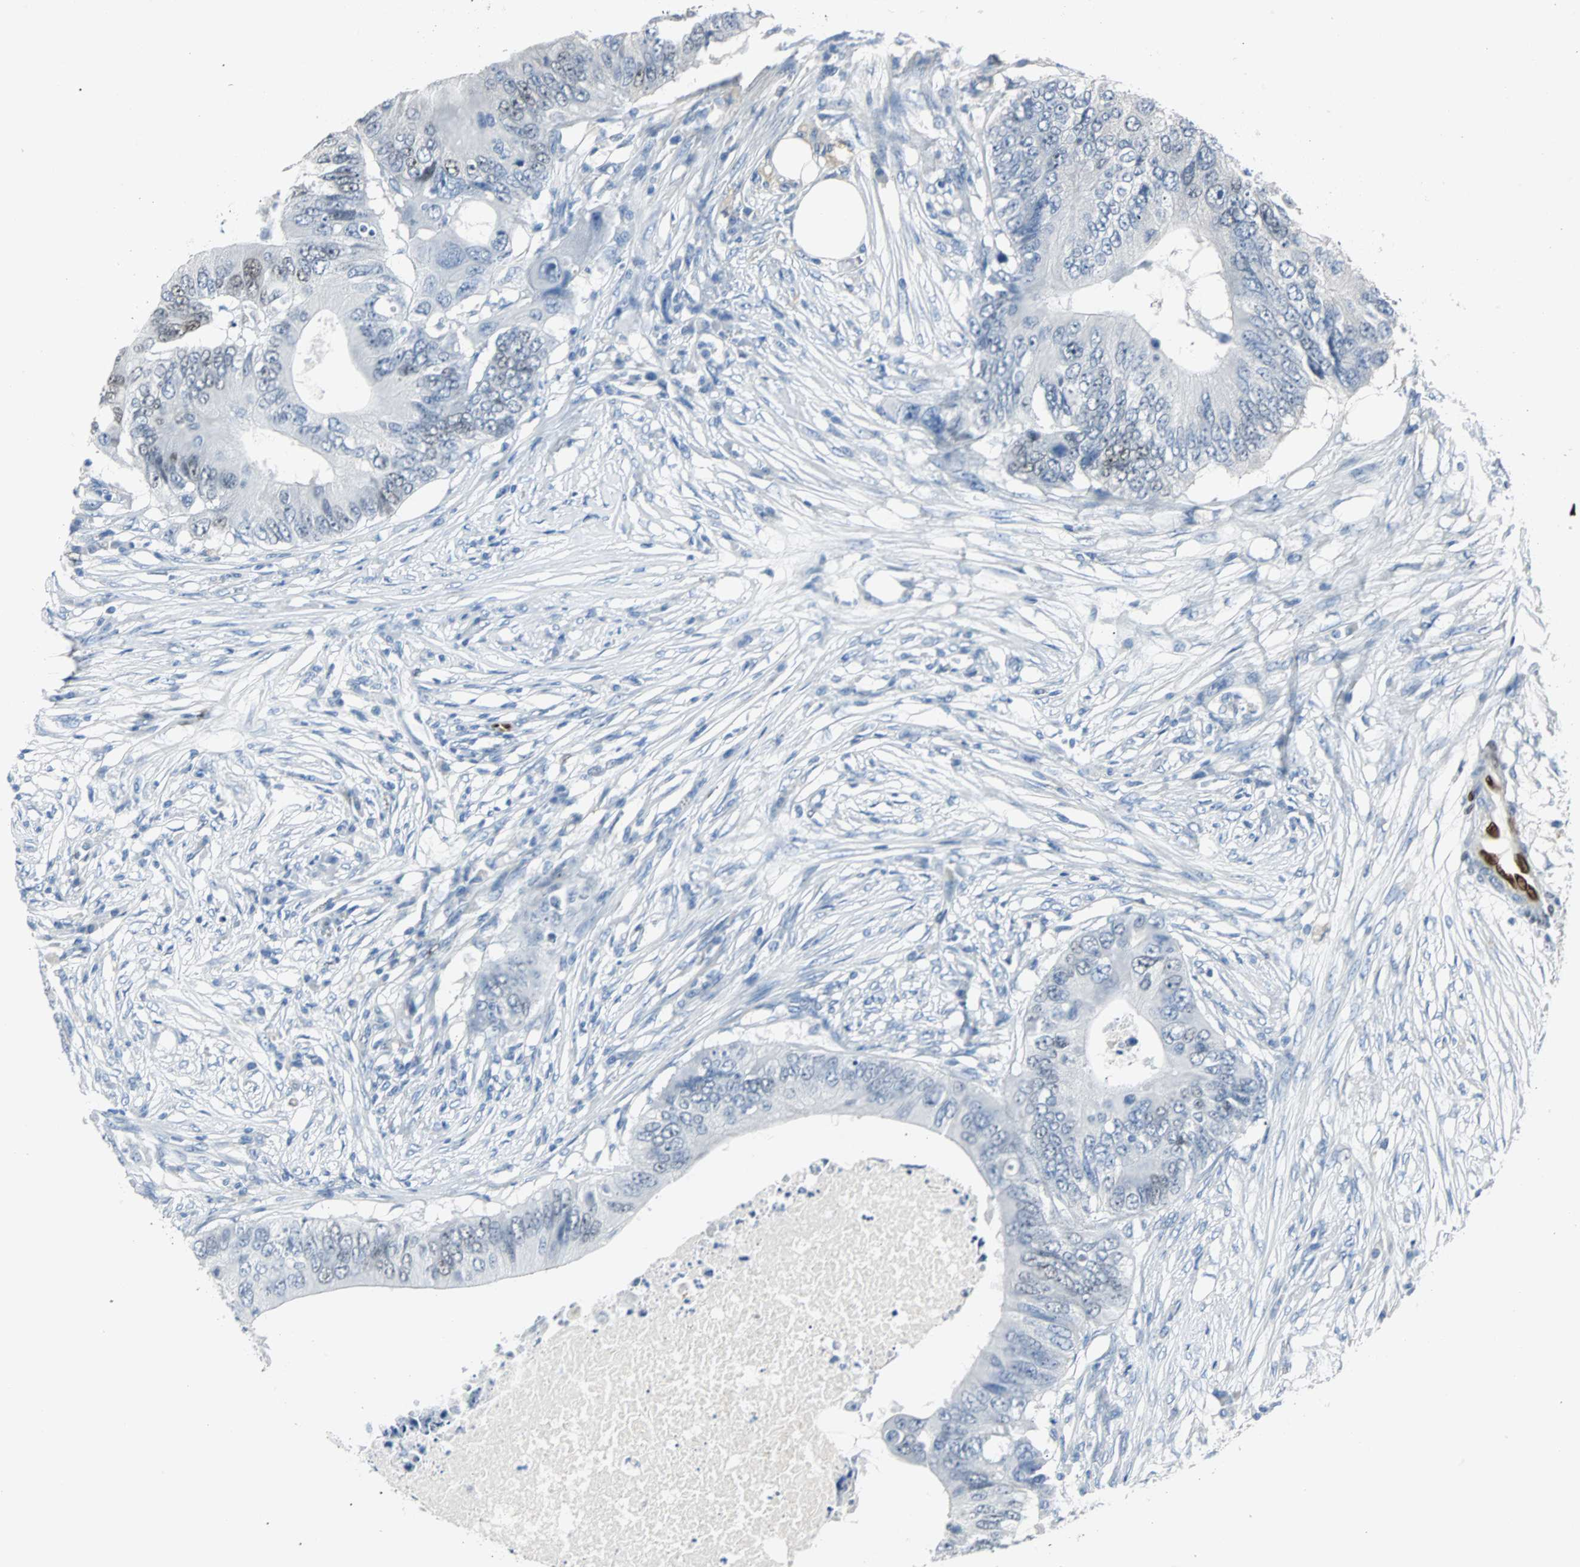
{"staining": {"intensity": "moderate", "quantity": "<25%", "location": "nuclear"}, "tissue": "colorectal cancer", "cell_type": "Tumor cells", "image_type": "cancer", "snomed": [{"axis": "morphology", "description": "Adenocarcinoma, NOS"}, {"axis": "topography", "description": "Colon"}], "caption": "The histopathology image demonstrates staining of colorectal cancer, revealing moderate nuclear protein positivity (brown color) within tumor cells. (Stains: DAB in brown, nuclei in blue, Microscopy: brightfield microscopy at high magnification).", "gene": "IL33", "patient": {"sex": "male", "age": 71}}